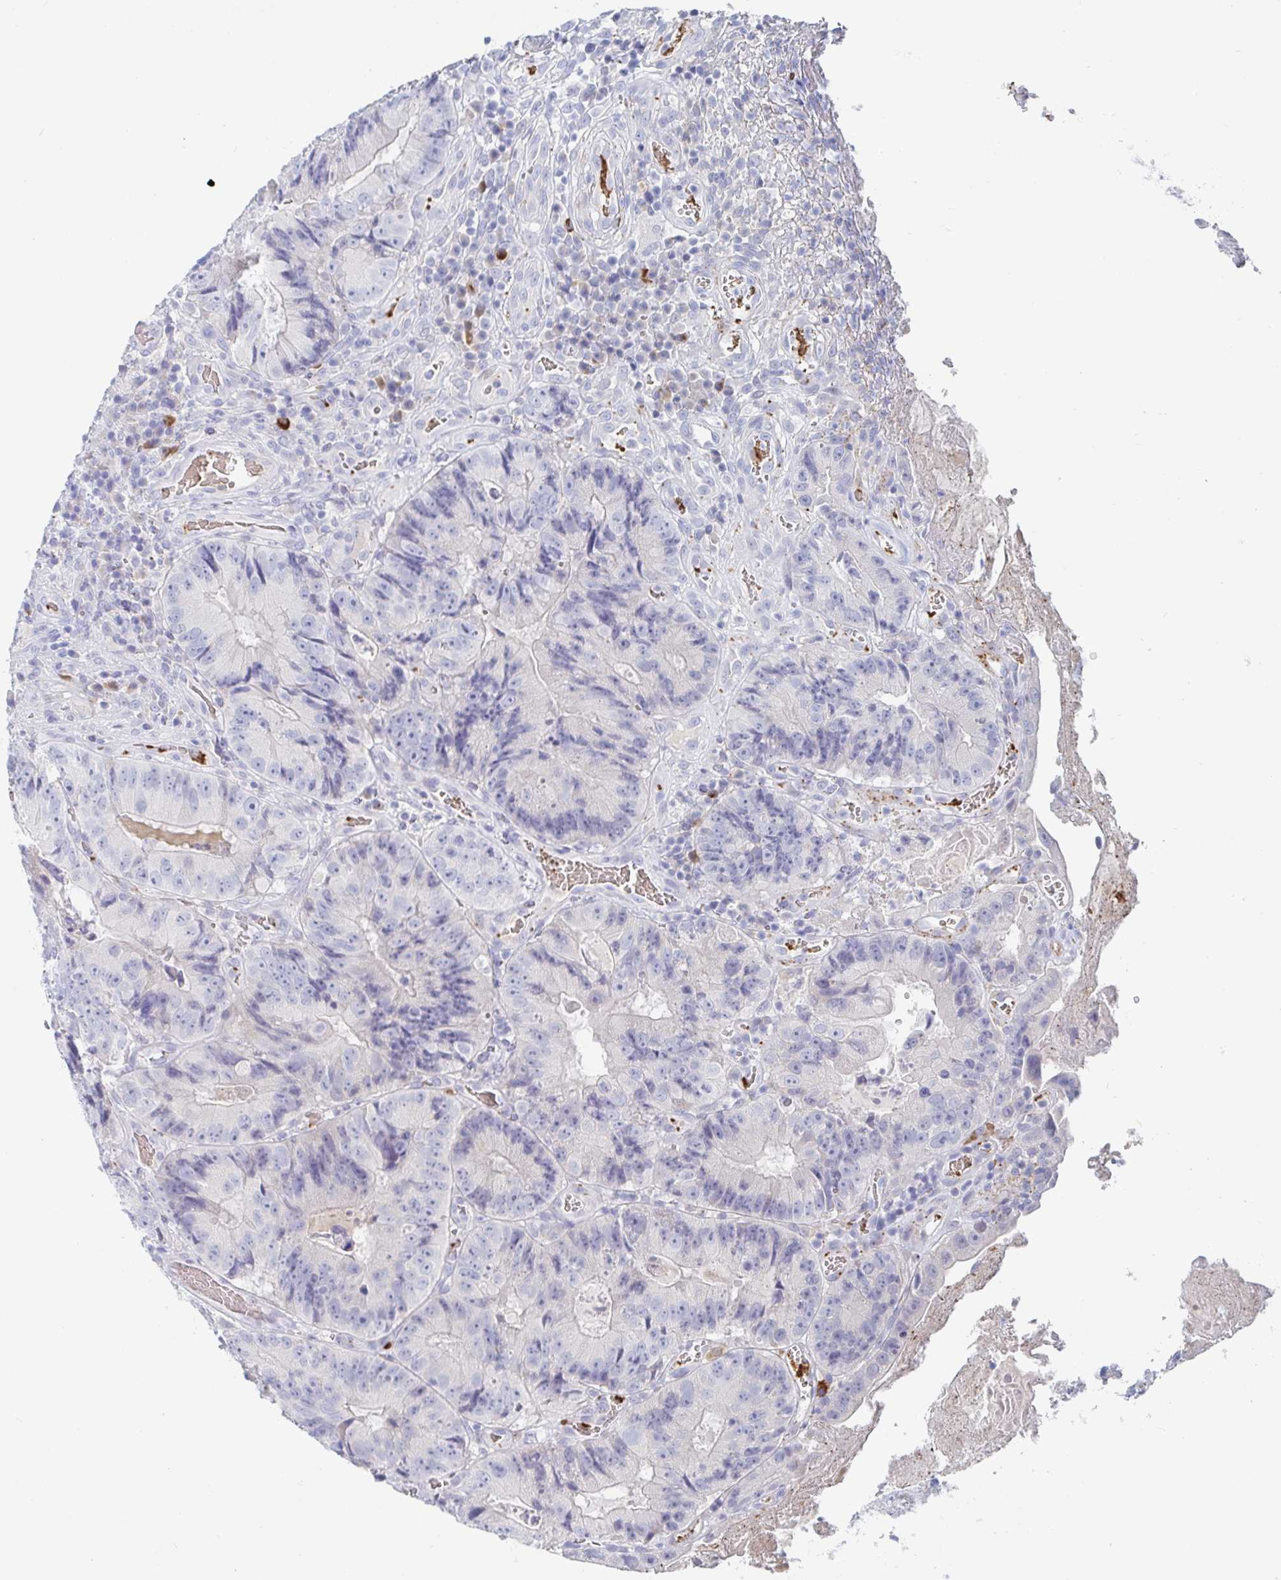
{"staining": {"intensity": "negative", "quantity": "none", "location": "none"}, "tissue": "colorectal cancer", "cell_type": "Tumor cells", "image_type": "cancer", "snomed": [{"axis": "morphology", "description": "Adenocarcinoma, NOS"}, {"axis": "topography", "description": "Colon"}], "caption": "A micrograph of human adenocarcinoma (colorectal) is negative for staining in tumor cells.", "gene": "OR2A4", "patient": {"sex": "female", "age": 86}}